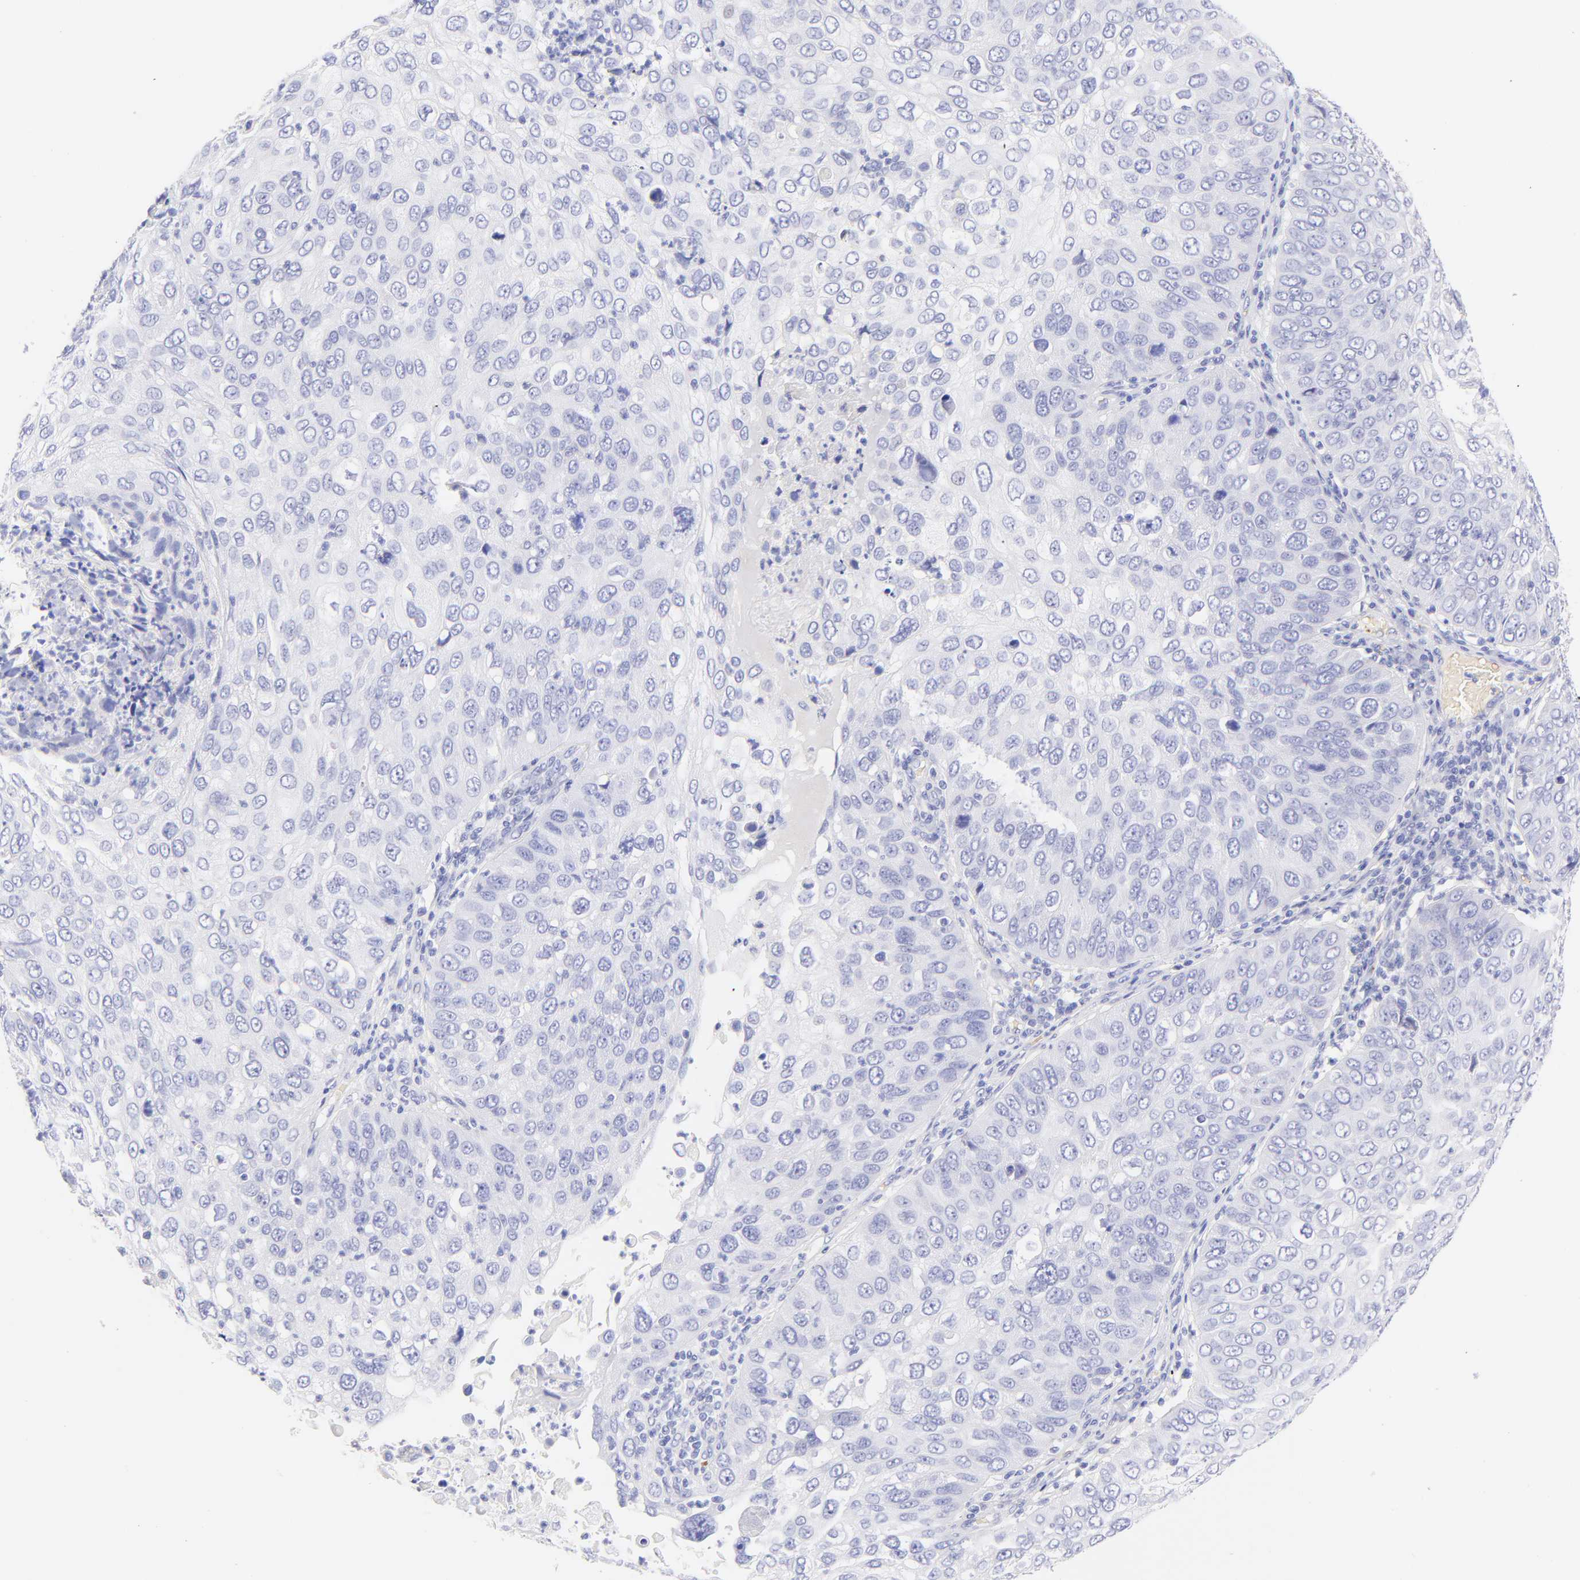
{"staining": {"intensity": "negative", "quantity": "none", "location": "none"}, "tissue": "skin cancer", "cell_type": "Tumor cells", "image_type": "cancer", "snomed": [{"axis": "morphology", "description": "Squamous cell carcinoma, NOS"}, {"axis": "topography", "description": "Skin"}], "caption": "Immunohistochemical staining of skin cancer (squamous cell carcinoma) demonstrates no significant expression in tumor cells.", "gene": "FRMPD3", "patient": {"sex": "male", "age": 87}}